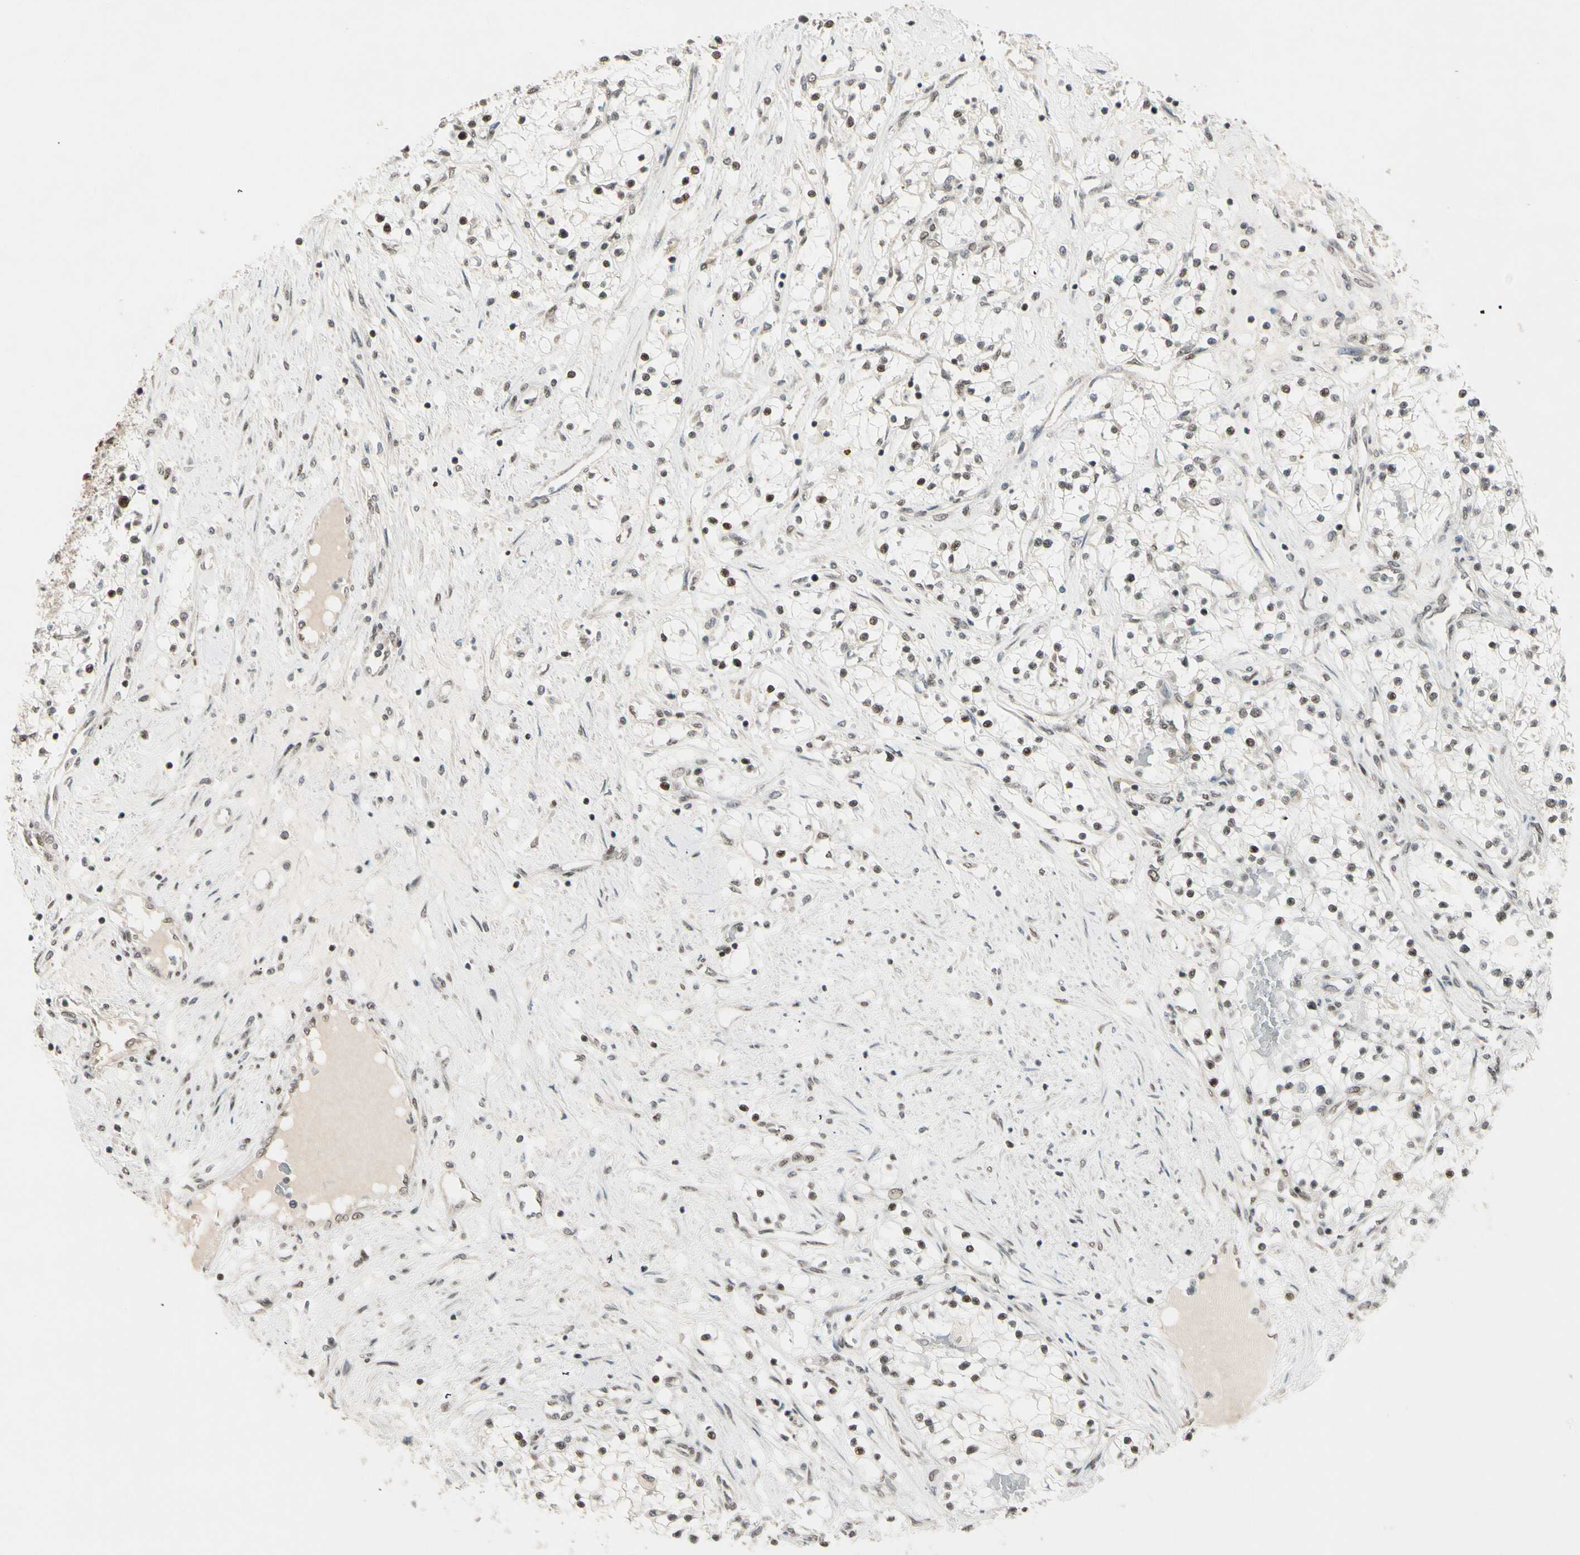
{"staining": {"intensity": "moderate", "quantity": ">75%", "location": "nuclear"}, "tissue": "renal cancer", "cell_type": "Tumor cells", "image_type": "cancer", "snomed": [{"axis": "morphology", "description": "Adenocarcinoma, NOS"}, {"axis": "topography", "description": "Kidney"}], "caption": "Protein positivity by IHC demonstrates moderate nuclear positivity in approximately >75% of tumor cells in renal adenocarcinoma.", "gene": "CHAMP1", "patient": {"sex": "male", "age": 68}}